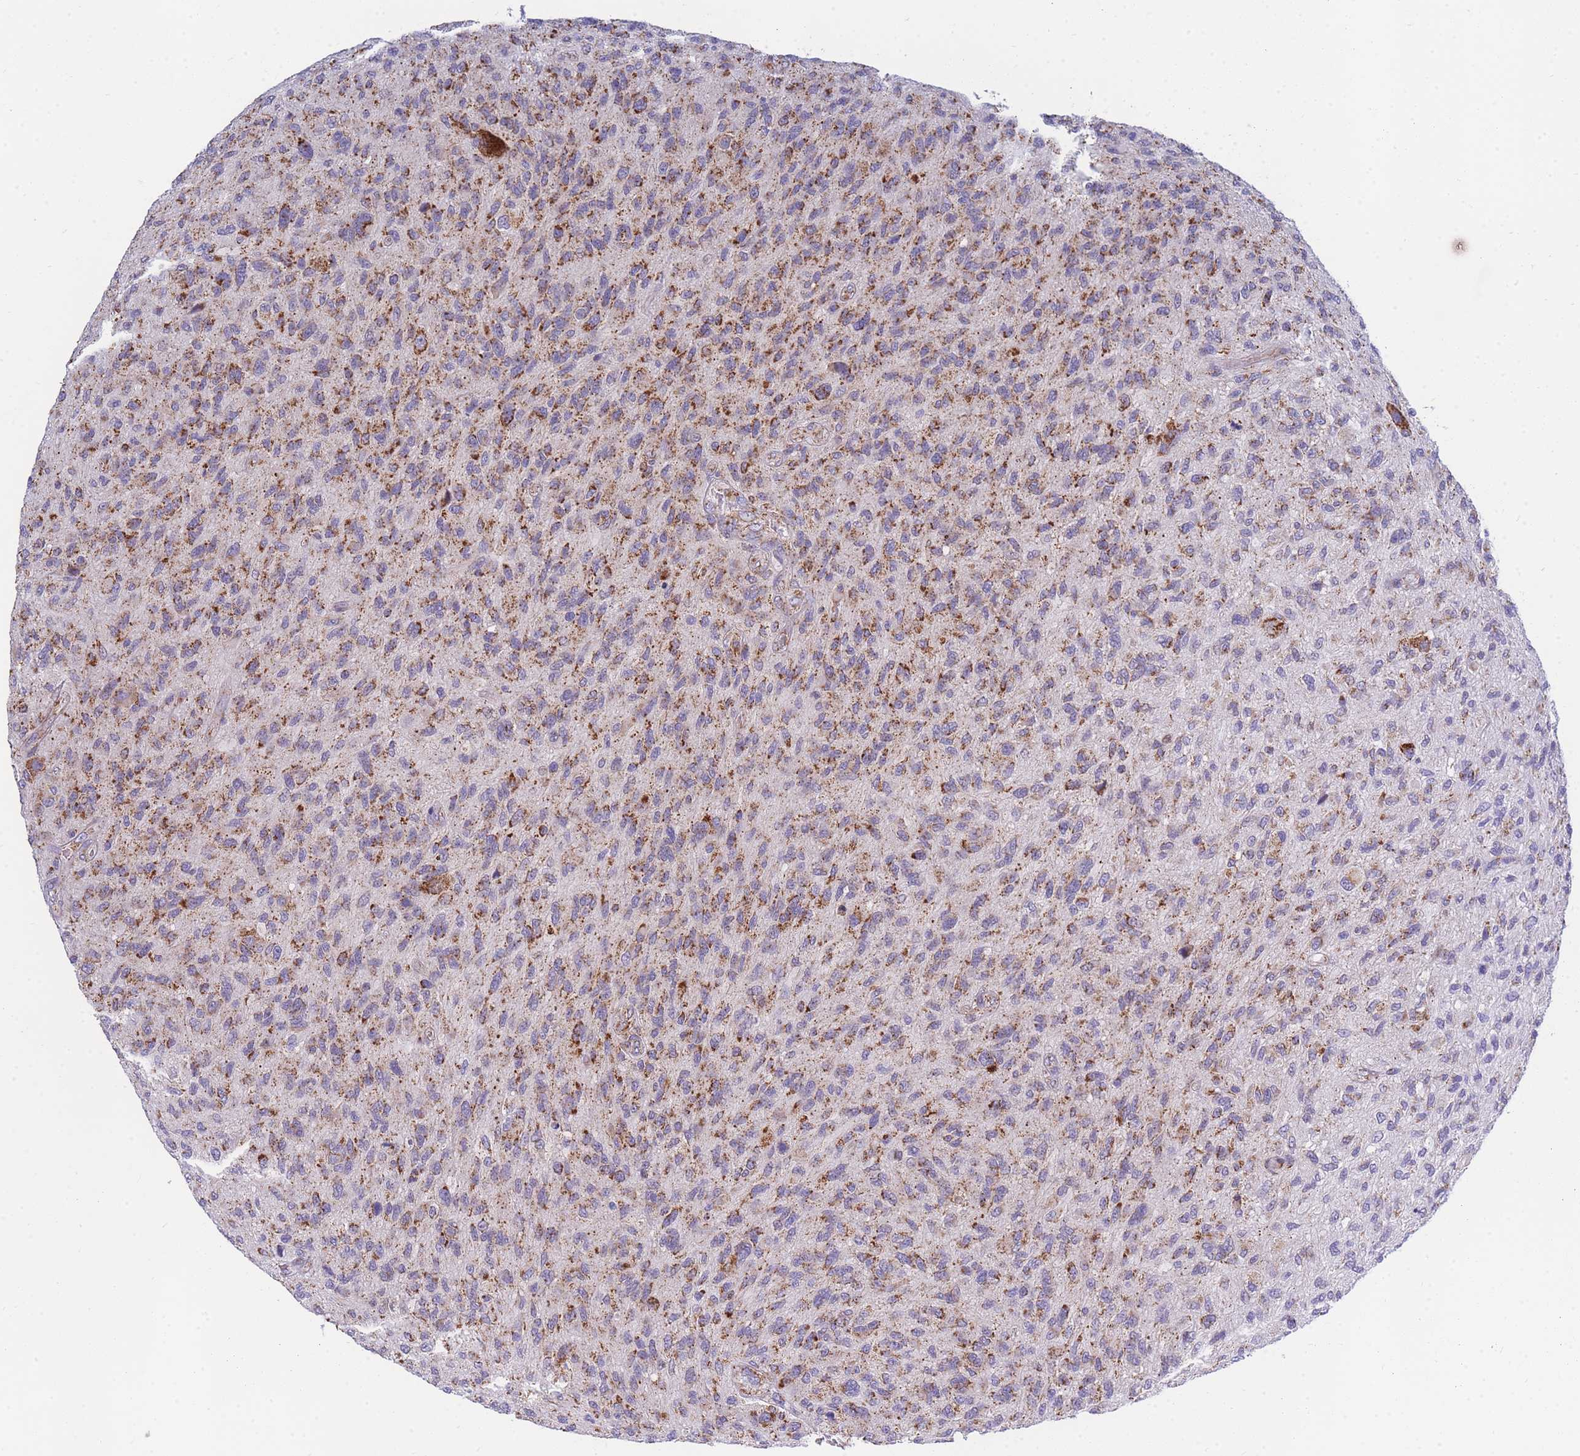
{"staining": {"intensity": "moderate", "quantity": "25%-75%", "location": "cytoplasmic/membranous"}, "tissue": "glioma", "cell_type": "Tumor cells", "image_type": "cancer", "snomed": [{"axis": "morphology", "description": "Glioma, malignant, High grade"}, {"axis": "topography", "description": "Brain"}], "caption": "The photomicrograph displays a brown stain indicating the presence of a protein in the cytoplasmic/membranous of tumor cells in malignant glioma (high-grade).", "gene": "MRPS11", "patient": {"sex": "male", "age": 47}}